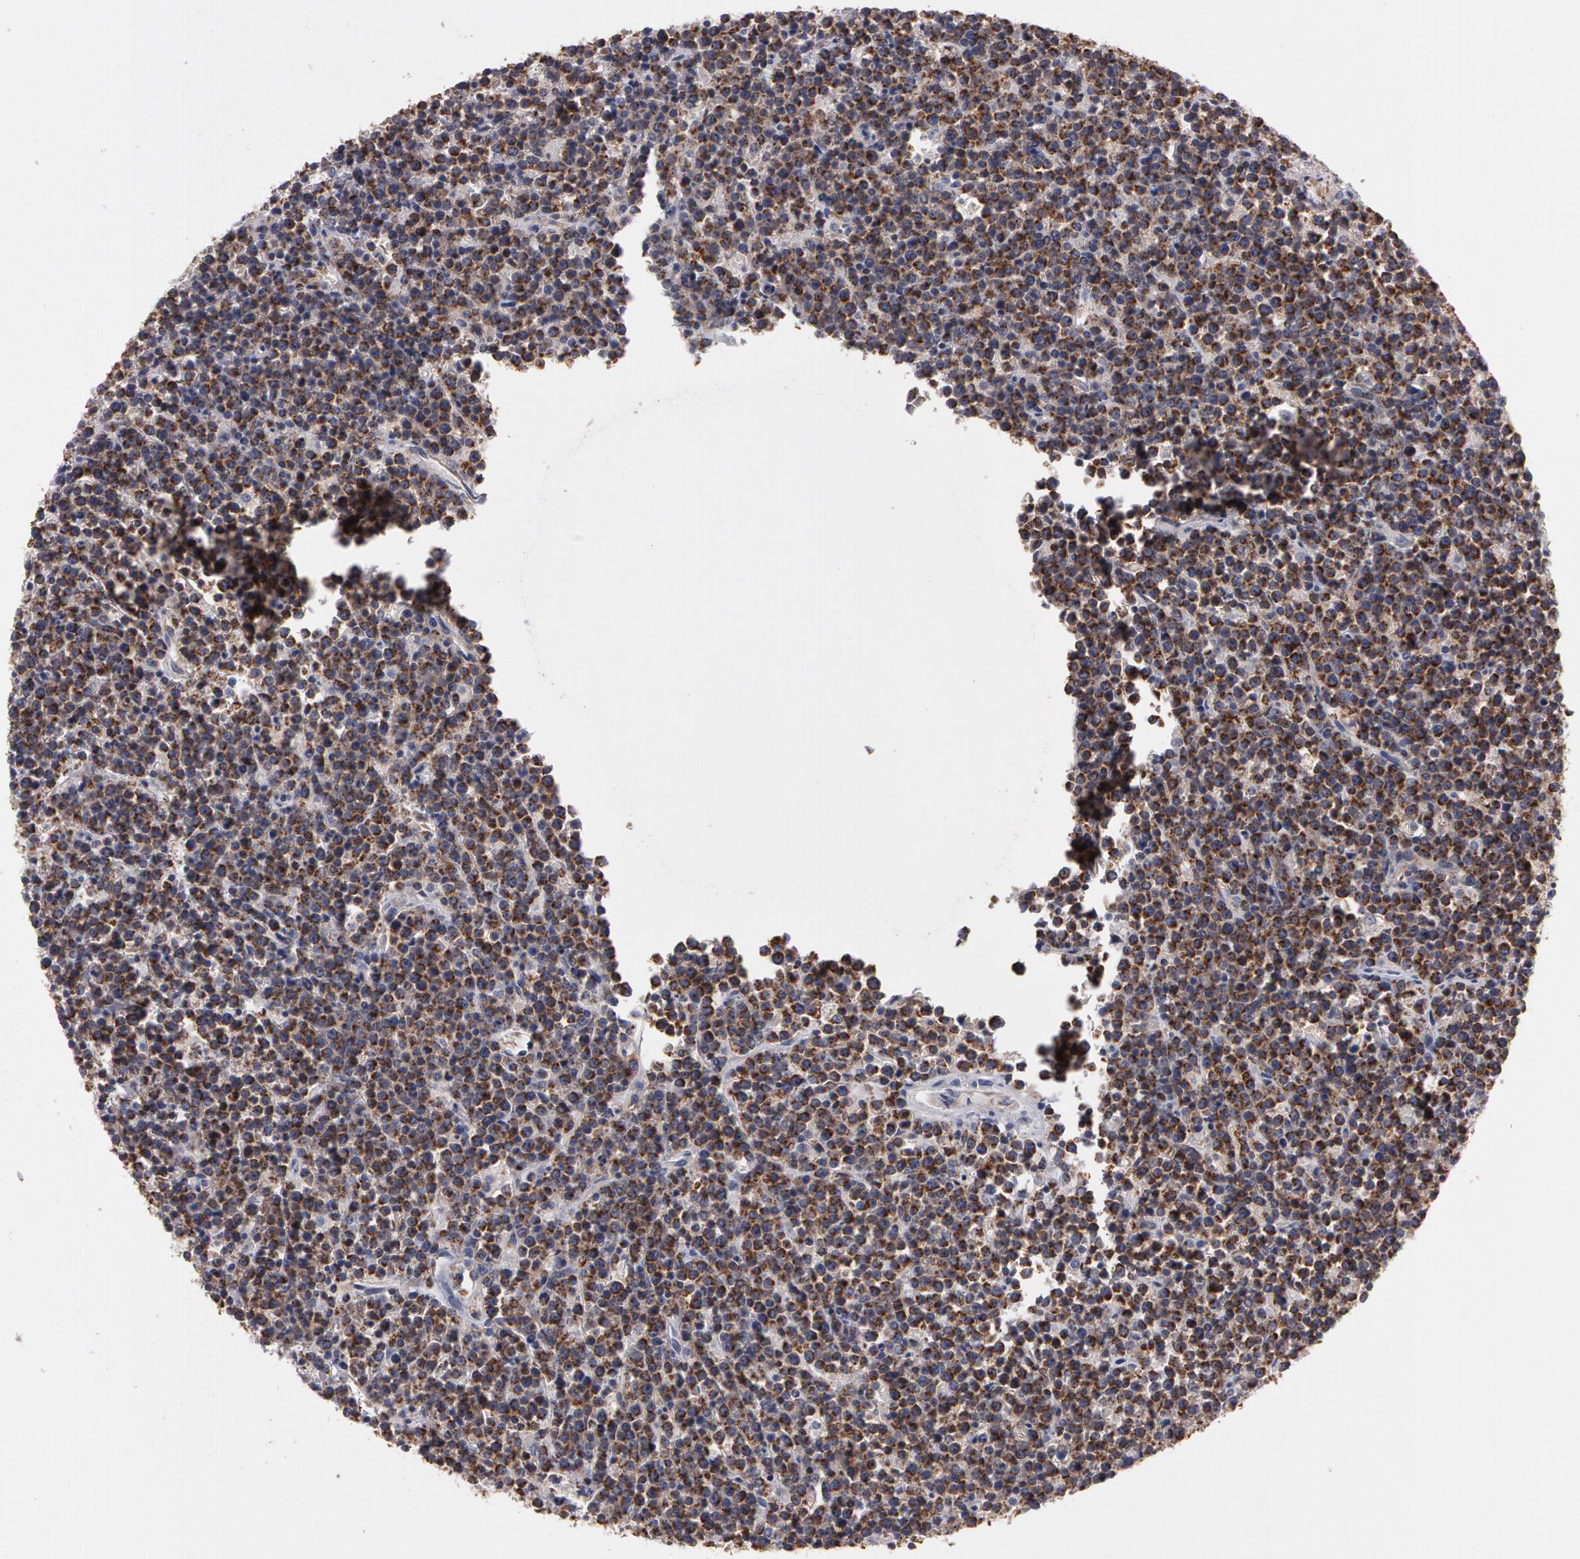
{"staining": {"intensity": "moderate", "quantity": ">75%", "location": "cytoplasmic/membranous"}, "tissue": "lymphoma", "cell_type": "Tumor cells", "image_type": "cancer", "snomed": [{"axis": "morphology", "description": "Malignant lymphoma, non-Hodgkin's type, High grade"}, {"axis": "topography", "description": "Ovary"}], "caption": "Brown immunohistochemical staining in high-grade malignant lymphoma, non-Hodgkin's type exhibits moderate cytoplasmic/membranous positivity in about >75% of tumor cells.", "gene": "NEK9", "patient": {"sex": "female", "age": 56}}